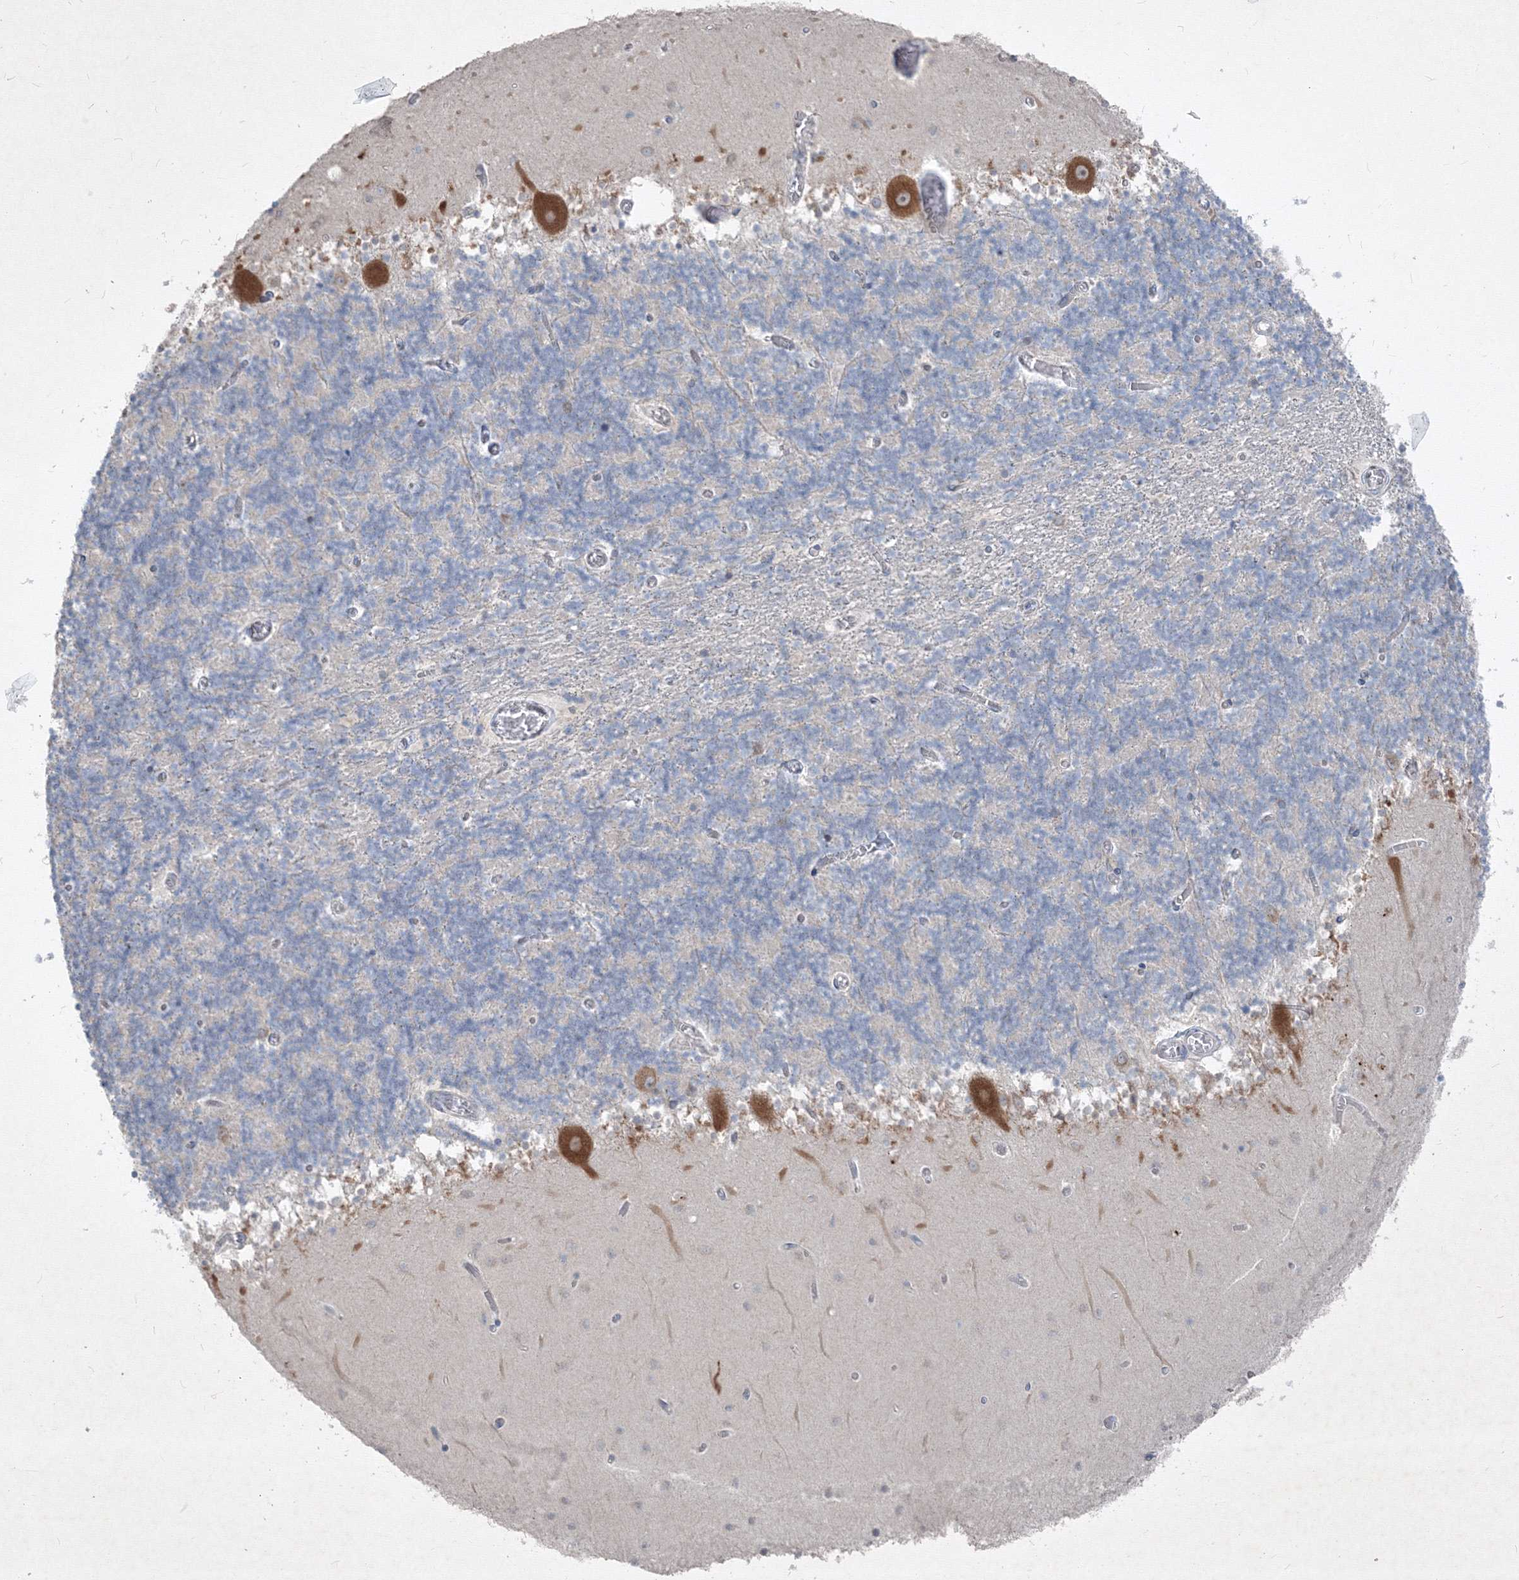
{"staining": {"intensity": "negative", "quantity": "none", "location": "none"}, "tissue": "cerebellum", "cell_type": "Cells in granular layer", "image_type": "normal", "snomed": [{"axis": "morphology", "description": "Normal tissue, NOS"}, {"axis": "topography", "description": "Cerebellum"}], "caption": "IHC micrograph of normal cerebellum stained for a protein (brown), which demonstrates no positivity in cells in granular layer. (Brightfield microscopy of DAB (3,3'-diaminobenzidine) immunohistochemistry (IHC) at high magnification).", "gene": "IFNAR1", "patient": {"sex": "female", "age": 28}}